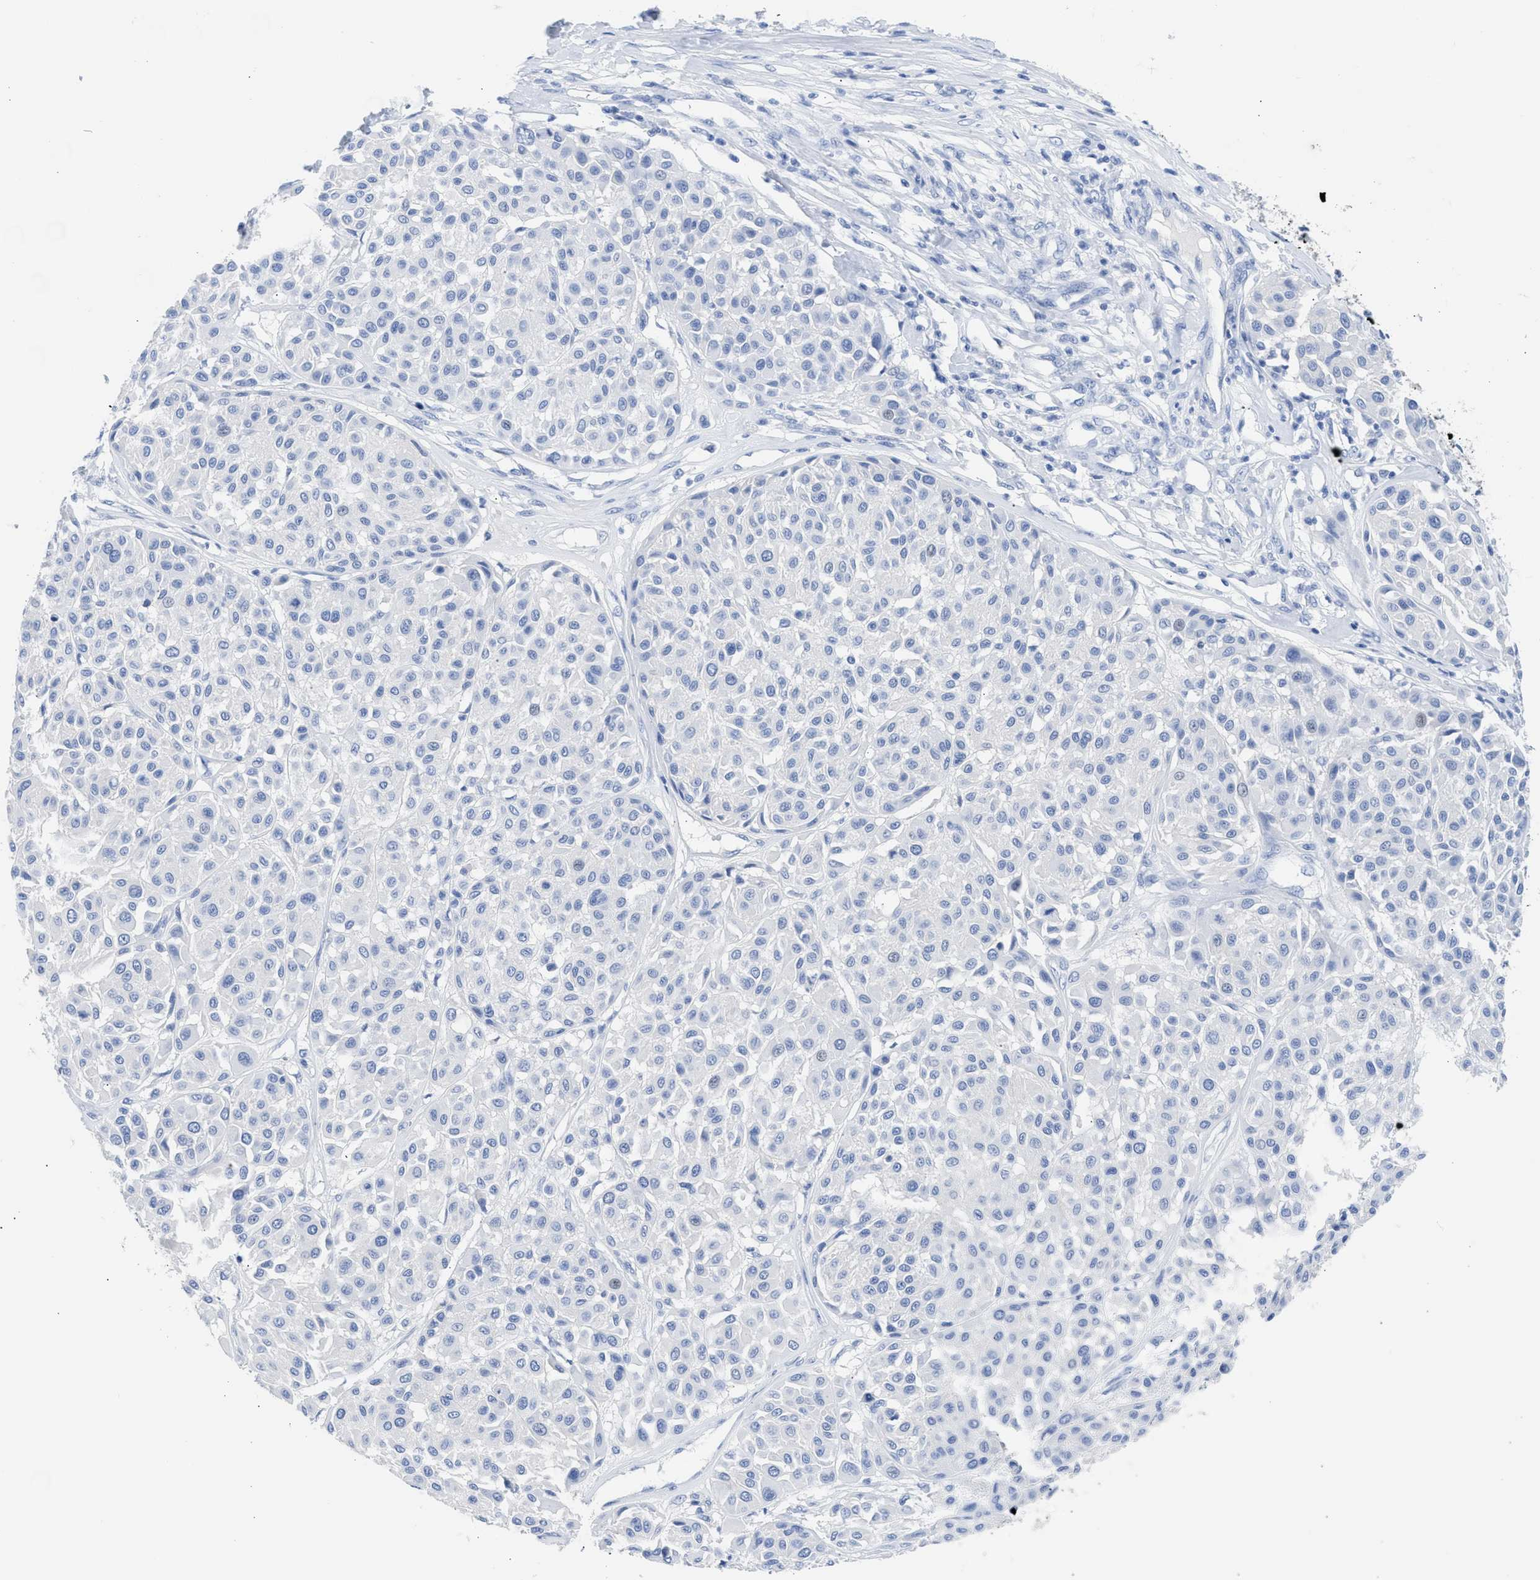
{"staining": {"intensity": "negative", "quantity": "none", "location": "none"}, "tissue": "melanoma", "cell_type": "Tumor cells", "image_type": "cancer", "snomed": [{"axis": "morphology", "description": "Malignant melanoma, Metastatic site"}, {"axis": "topography", "description": "Soft tissue"}], "caption": "An image of human melanoma is negative for staining in tumor cells.", "gene": "NCAM1", "patient": {"sex": "male", "age": 41}}